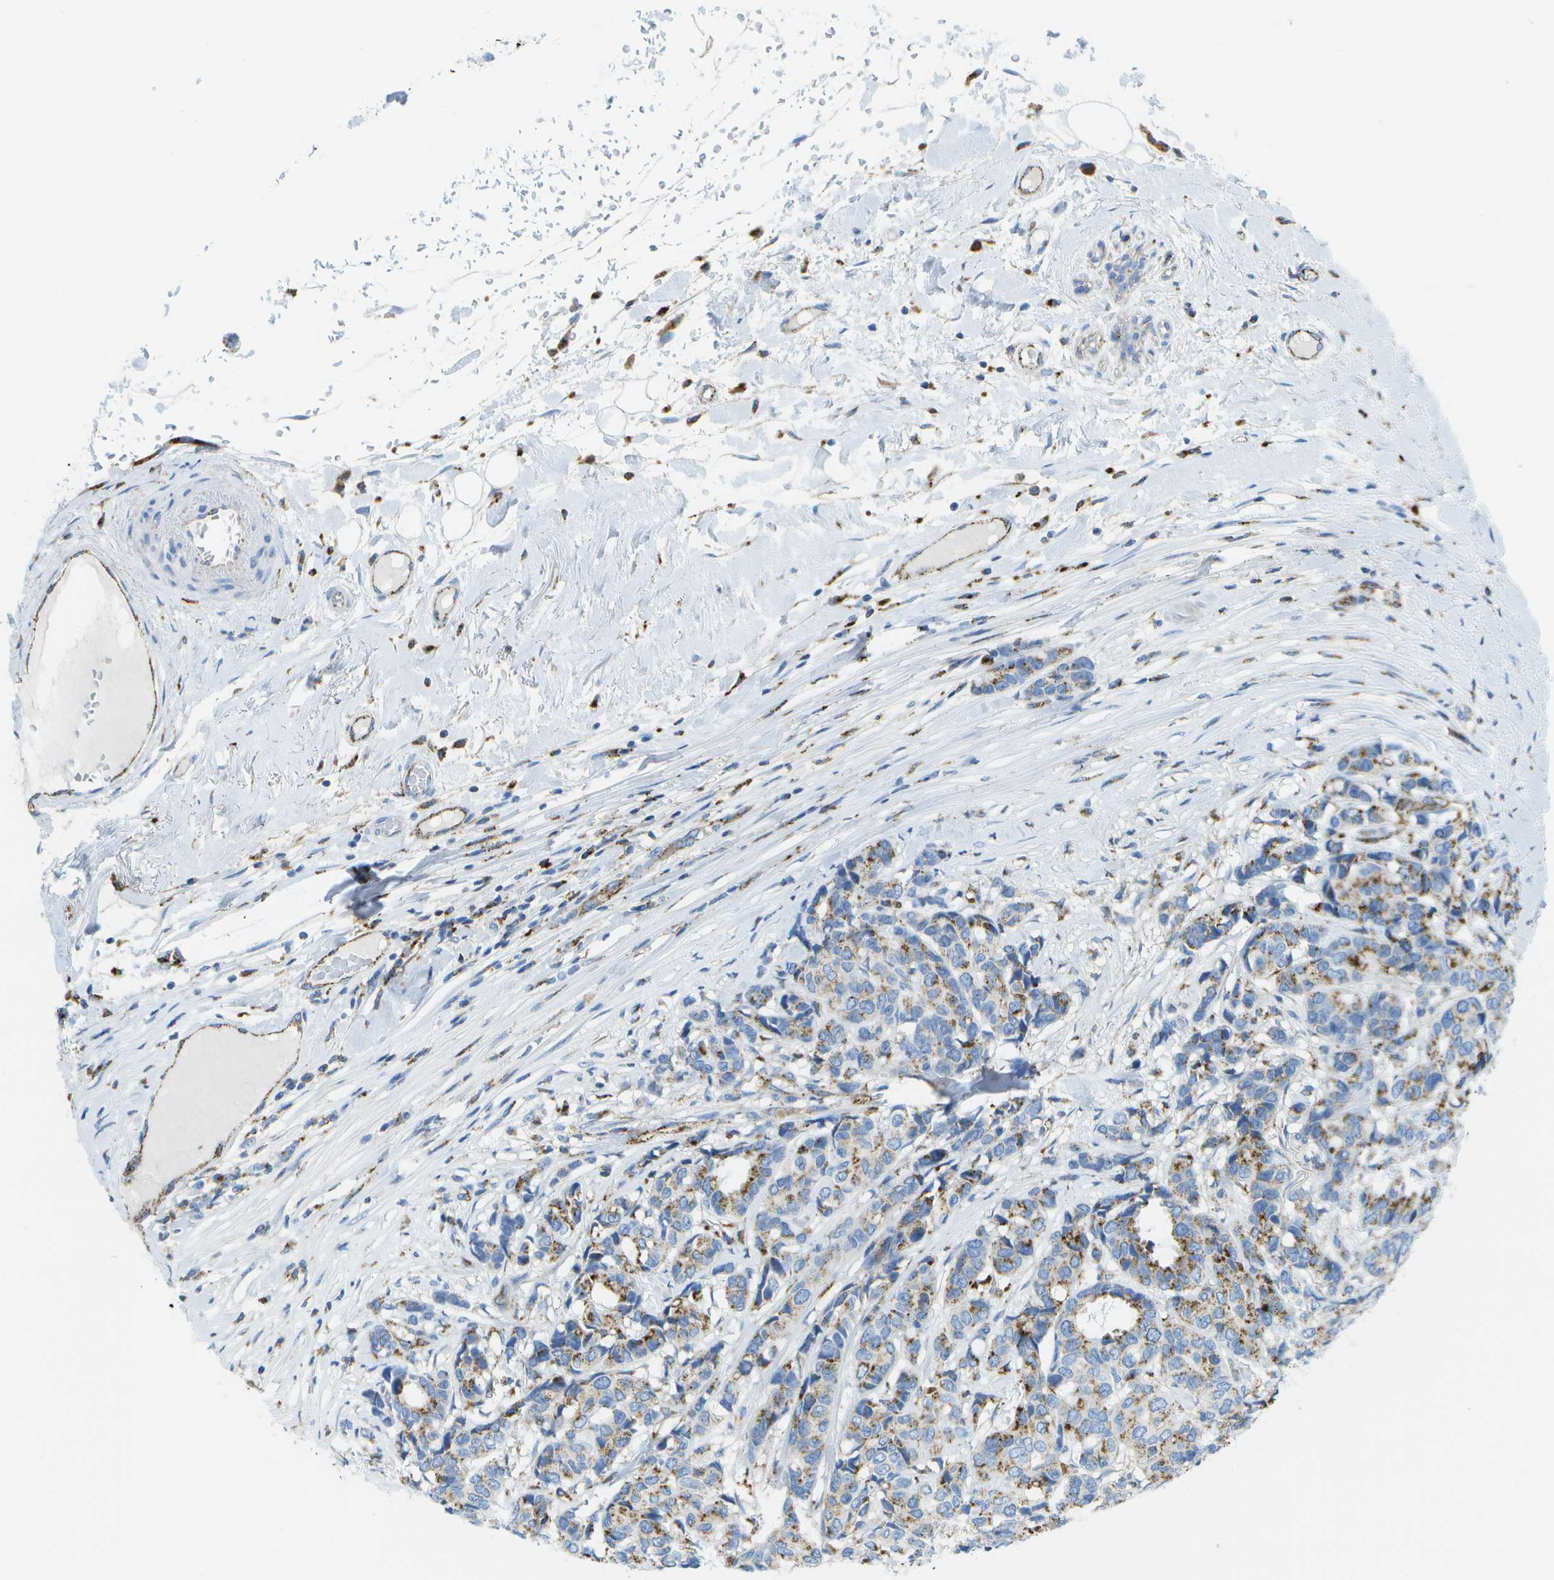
{"staining": {"intensity": "moderate", "quantity": ">75%", "location": "cytoplasmic/membranous"}, "tissue": "breast cancer", "cell_type": "Tumor cells", "image_type": "cancer", "snomed": [{"axis": "morphology", "description": "Duct carcinoma"}, {"axis": "topography", "description": "Breast"}], "caption": "A photomicrograph of human breast cancer (intraductal carcinoma) stained for a protein shows moderate cytoplasmic/membranous brown staining in tumor cells.", "gene": "PRCP", "patient": {"sex": "female", "age": 87}}